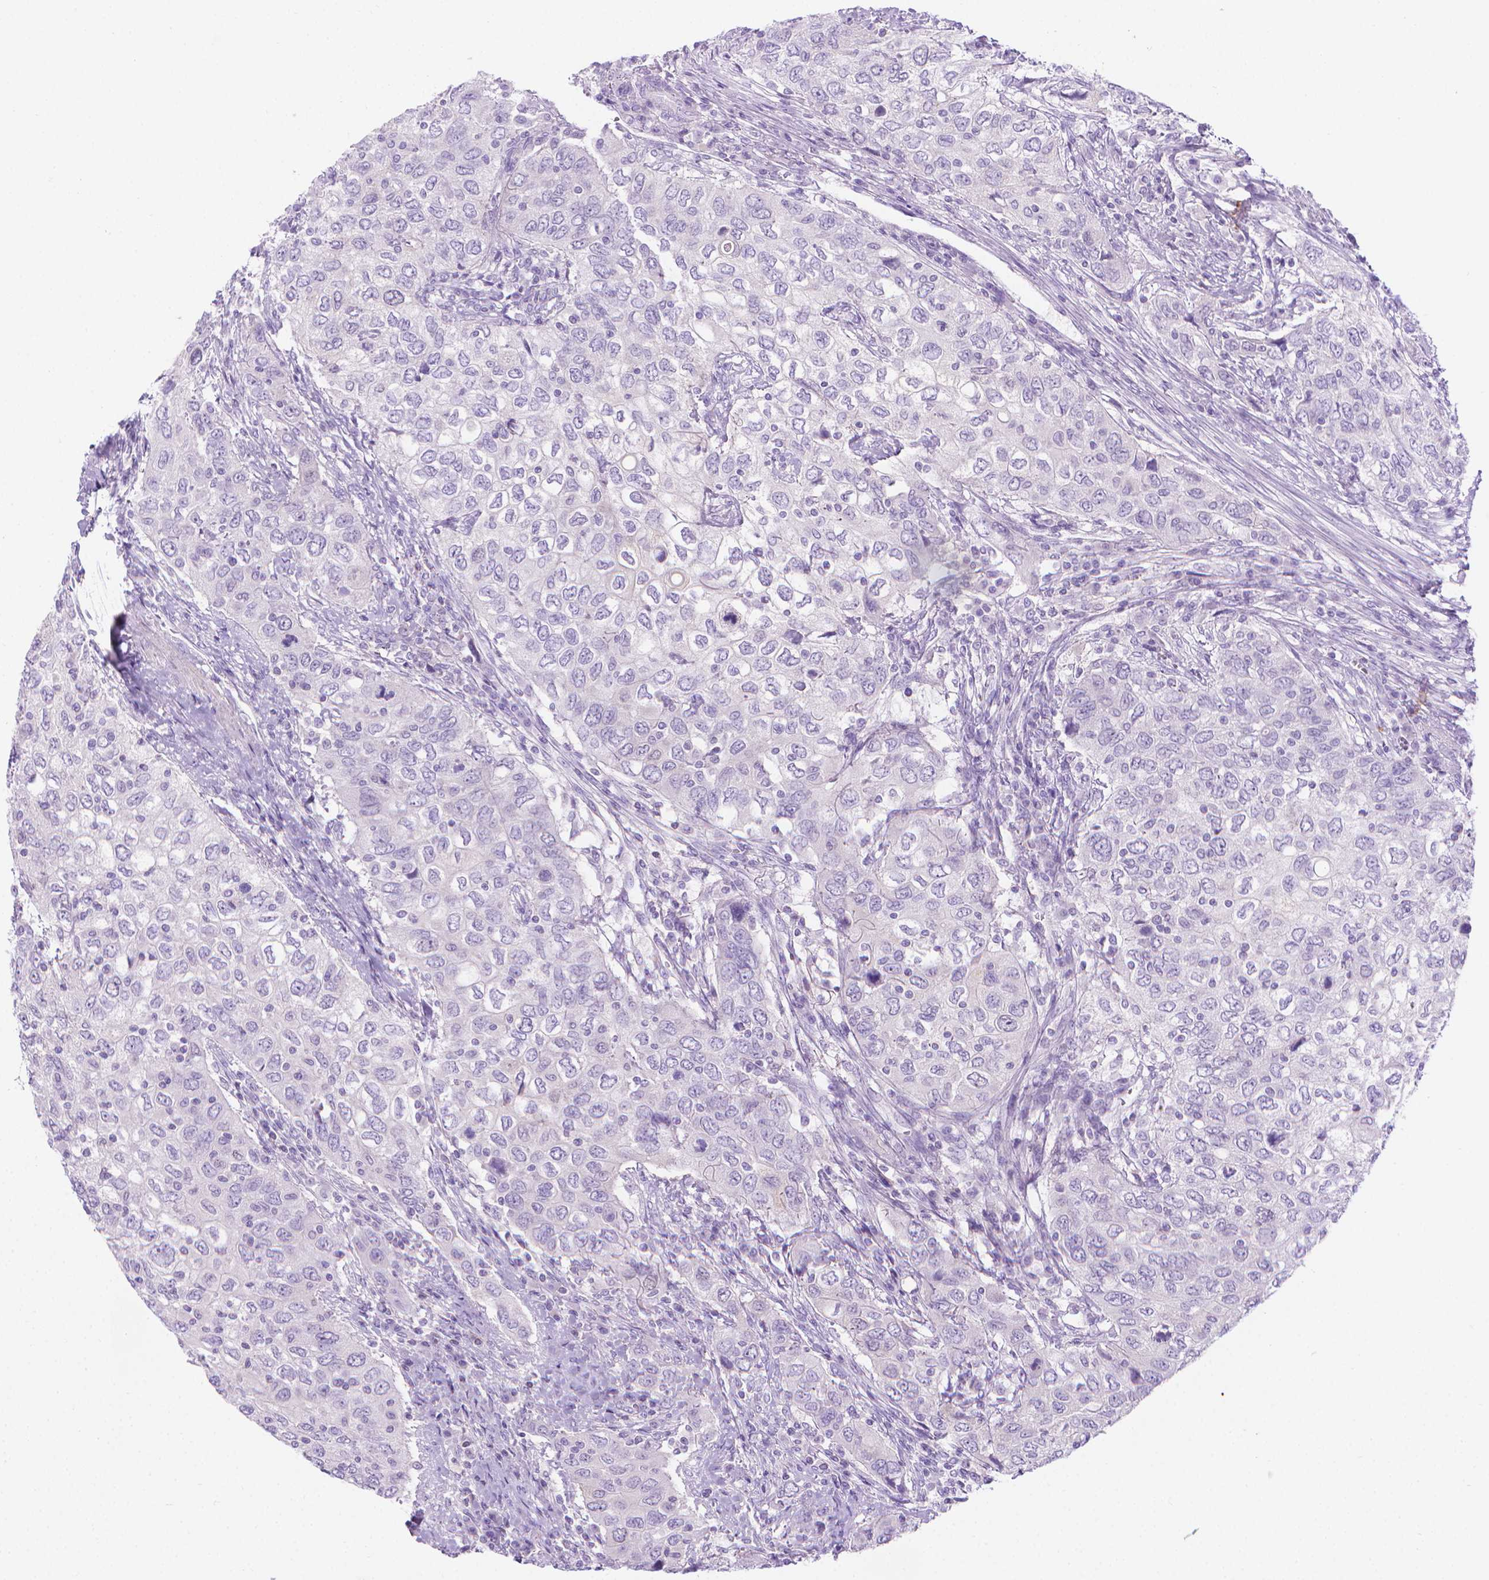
{"staining": {"intensity": "negative", "quantity": "none", "location": "none"}, "tissue": "urothelial cancer", "cell_type": "Tumor cells", "image_type": "cancer", "snomed": [{"axis": "morphology", "description": "Urothelial carcinoma, High grade"}, {"axis": "topography", "description": "Urinary bladder"}], "caption": "Tumor cells show no significant staining in urothelial cancer.", "gene": "SPAG6", "patient": {"sex": "male", "age": 76}}